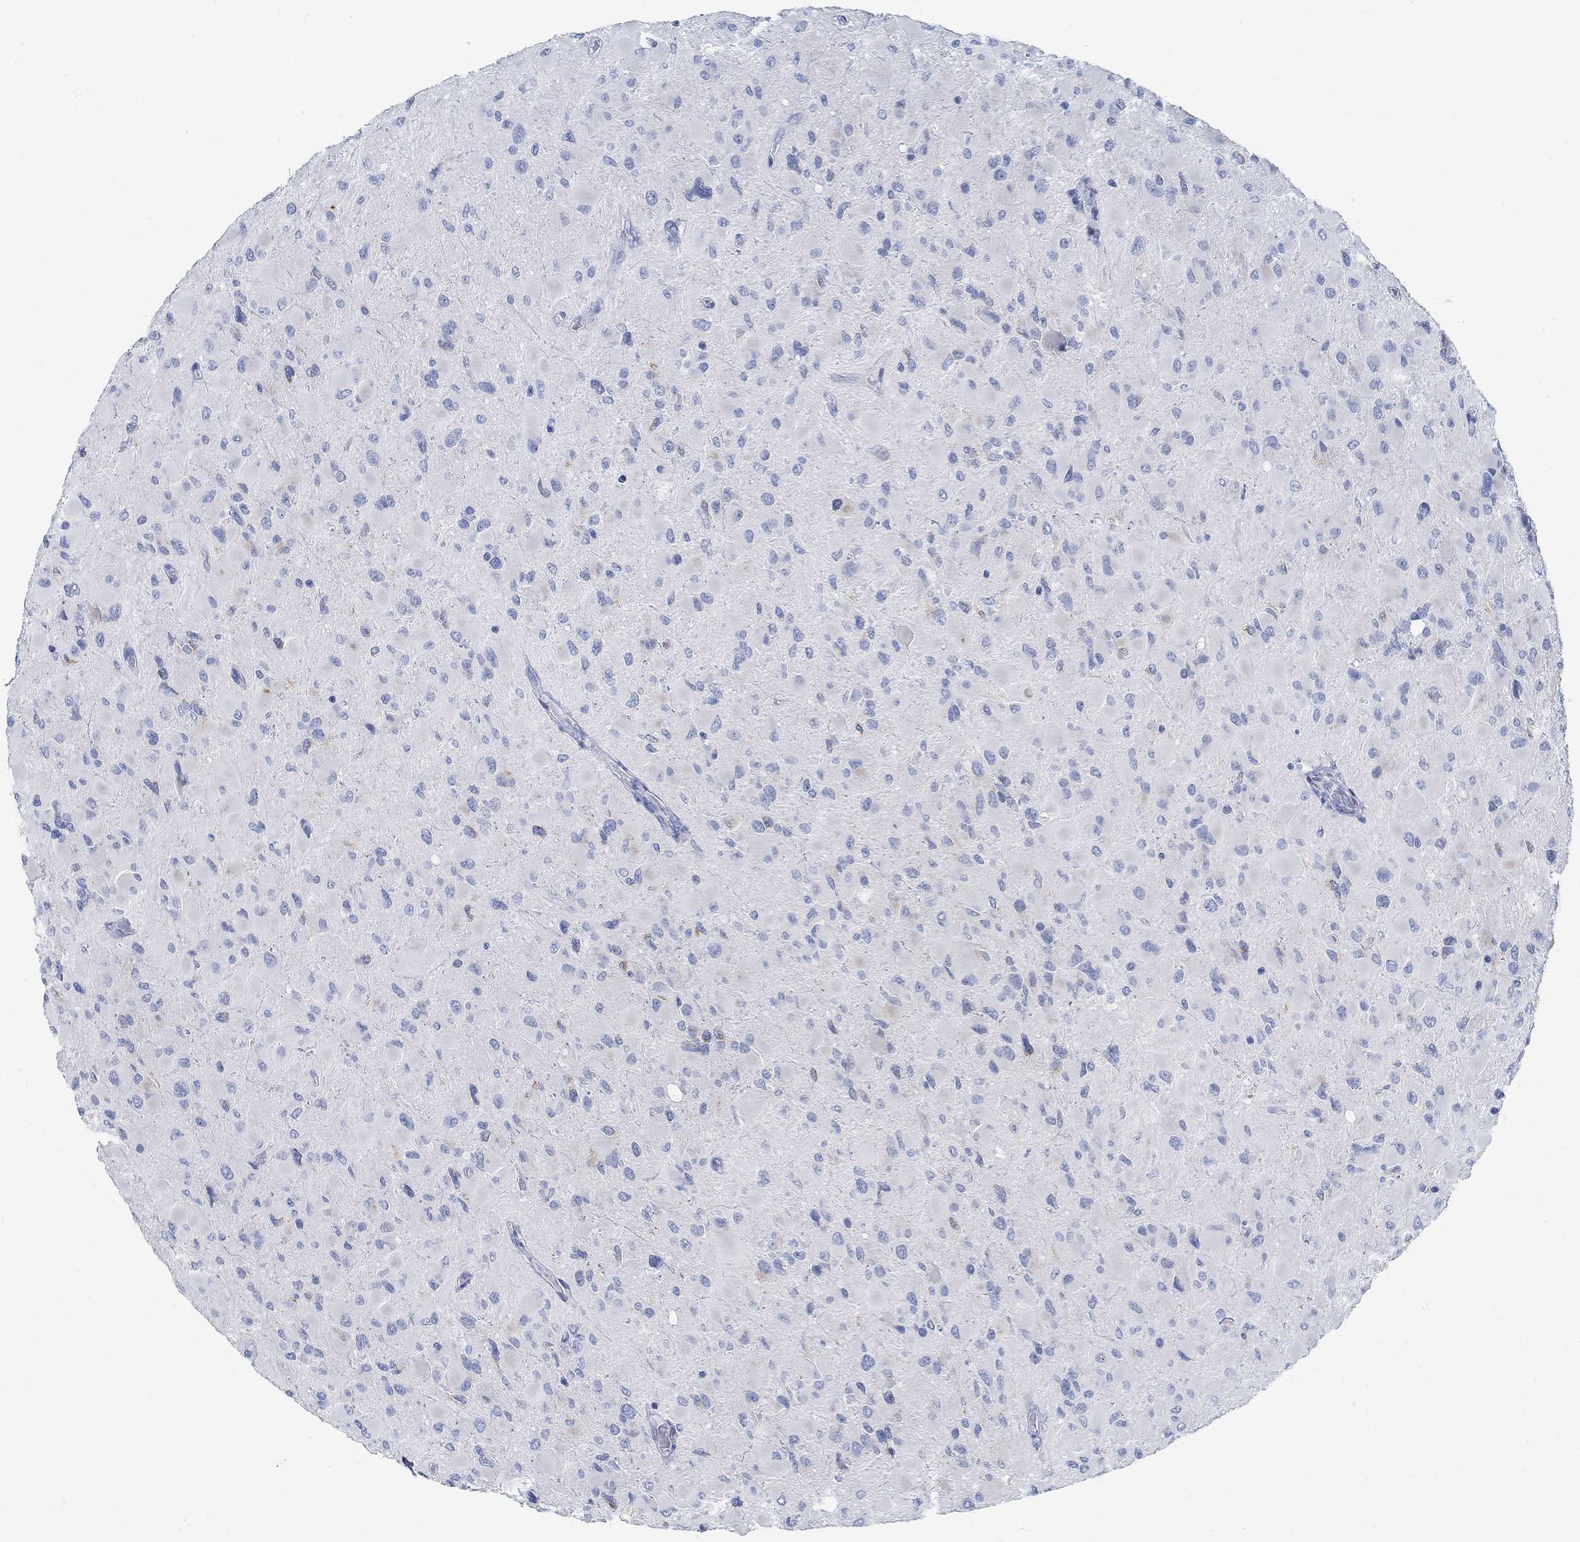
{"staining": {"intensity": "negative", "quantity": "none", "location": "none"}, "tissue": "glioma", "cell_type": "Tumor cells", "image_type": "cancer", "snomed": [{"axis": "morphology", "description": "Glioma, malignant, High grade"}, {"axis": "topography", "description": "Cerebral cortex"}], "caption": "Tumor cells show no significant expression in glioma.", "gene": "RBM20", "patient": {"sex": "female", "age": 36}}